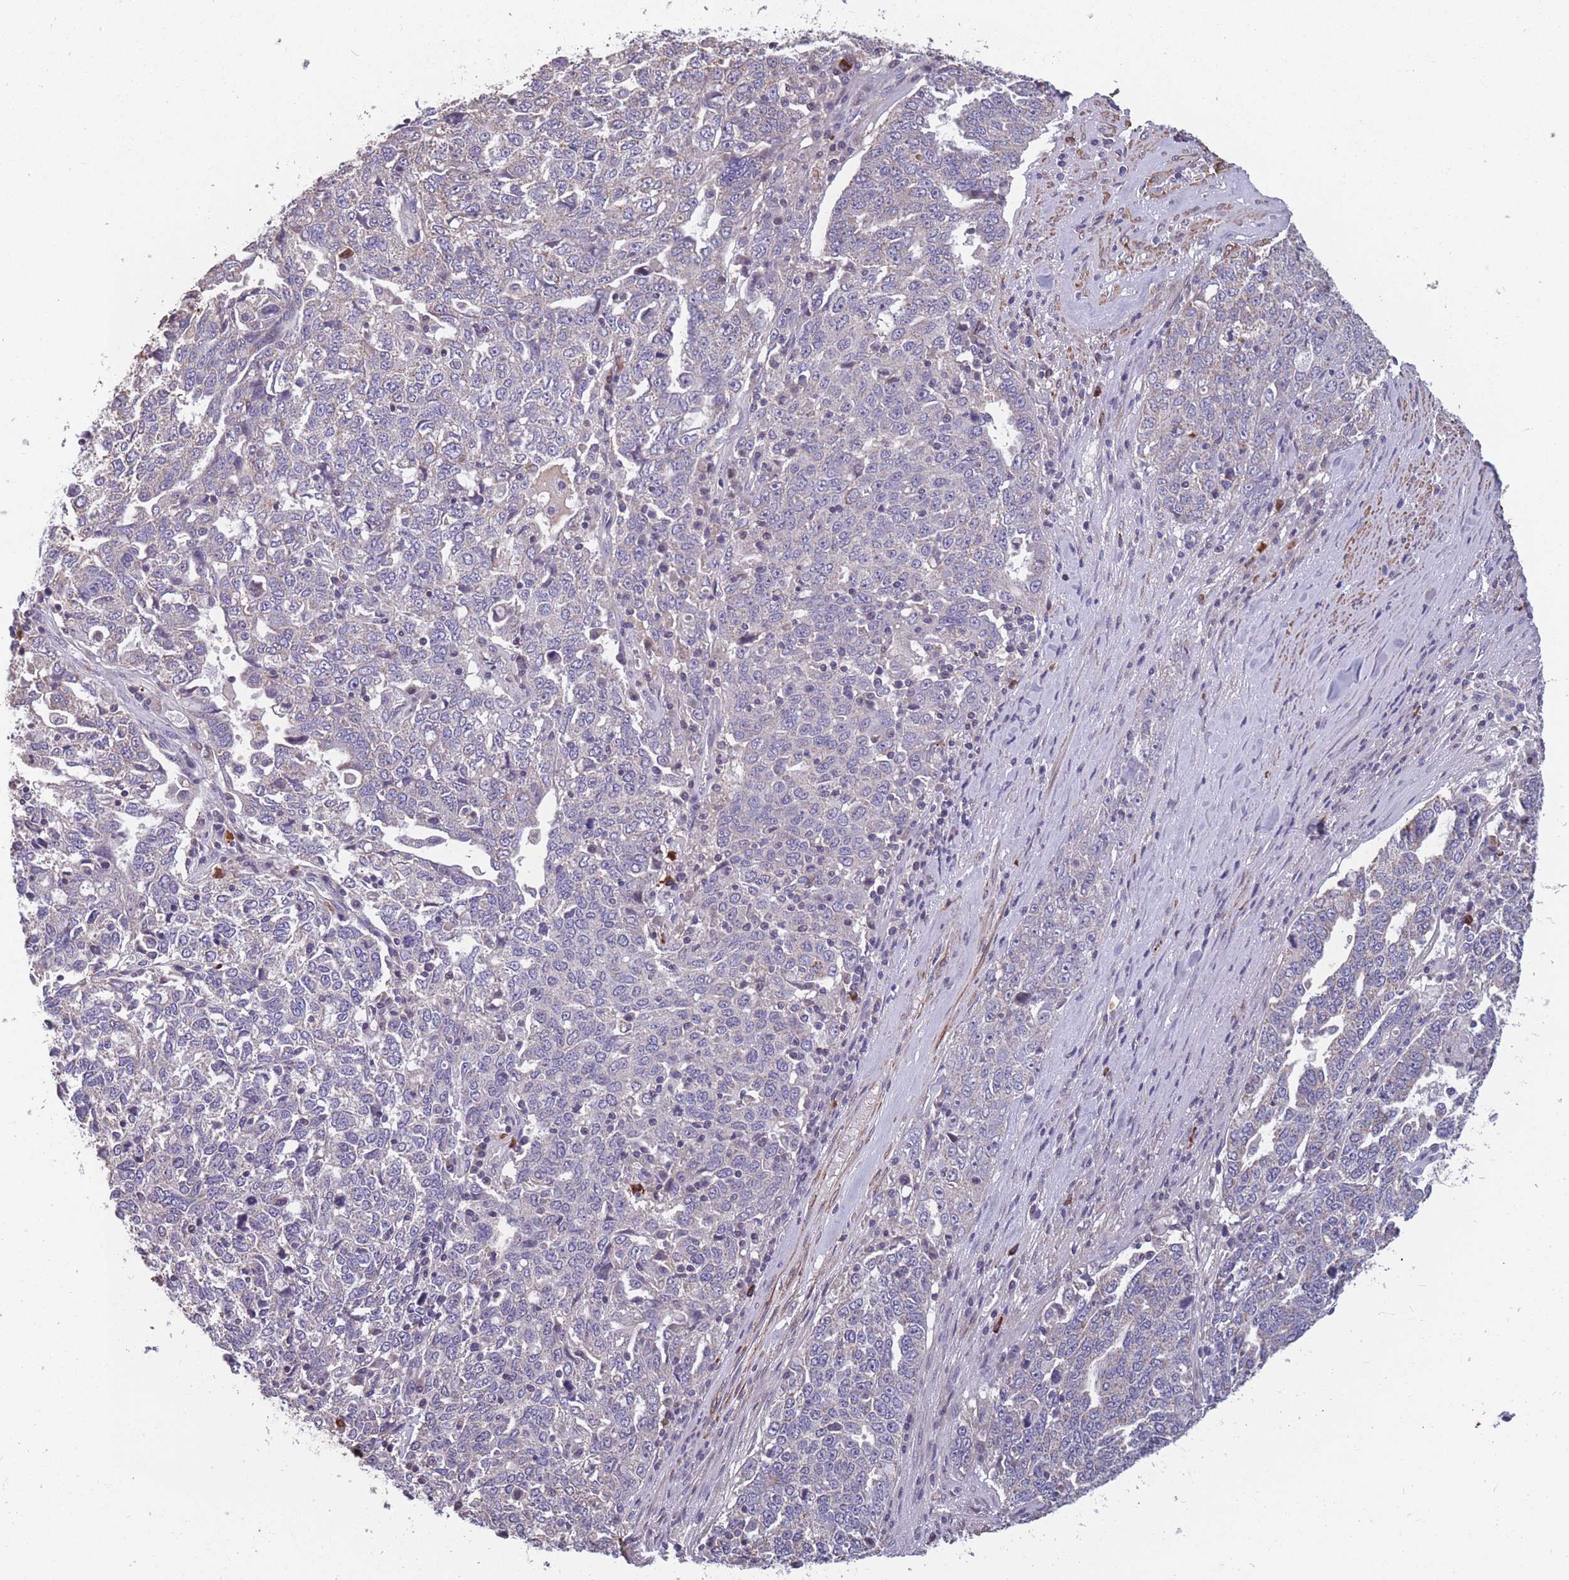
{"staining": {"intensity": "weak", "quantity": "<25%", "location": "cytoplasmic/membranous"}, "tissue": "ovarian cancer", "cell_type": "Tumor cells", "image_type": "cancer", "snomed": [{"axis": "morphology", "description": "Carcinoma, endometroid"}, {"axis": "topography", "description": "Ovary"}], "caption": "Endometroid carcinoma (ovarian) stained for a protein using immunohistochemistry reveals no staining tumor cells.", "gene": "TOMM40L", "patient": {"sex": "female", "age": 62}}